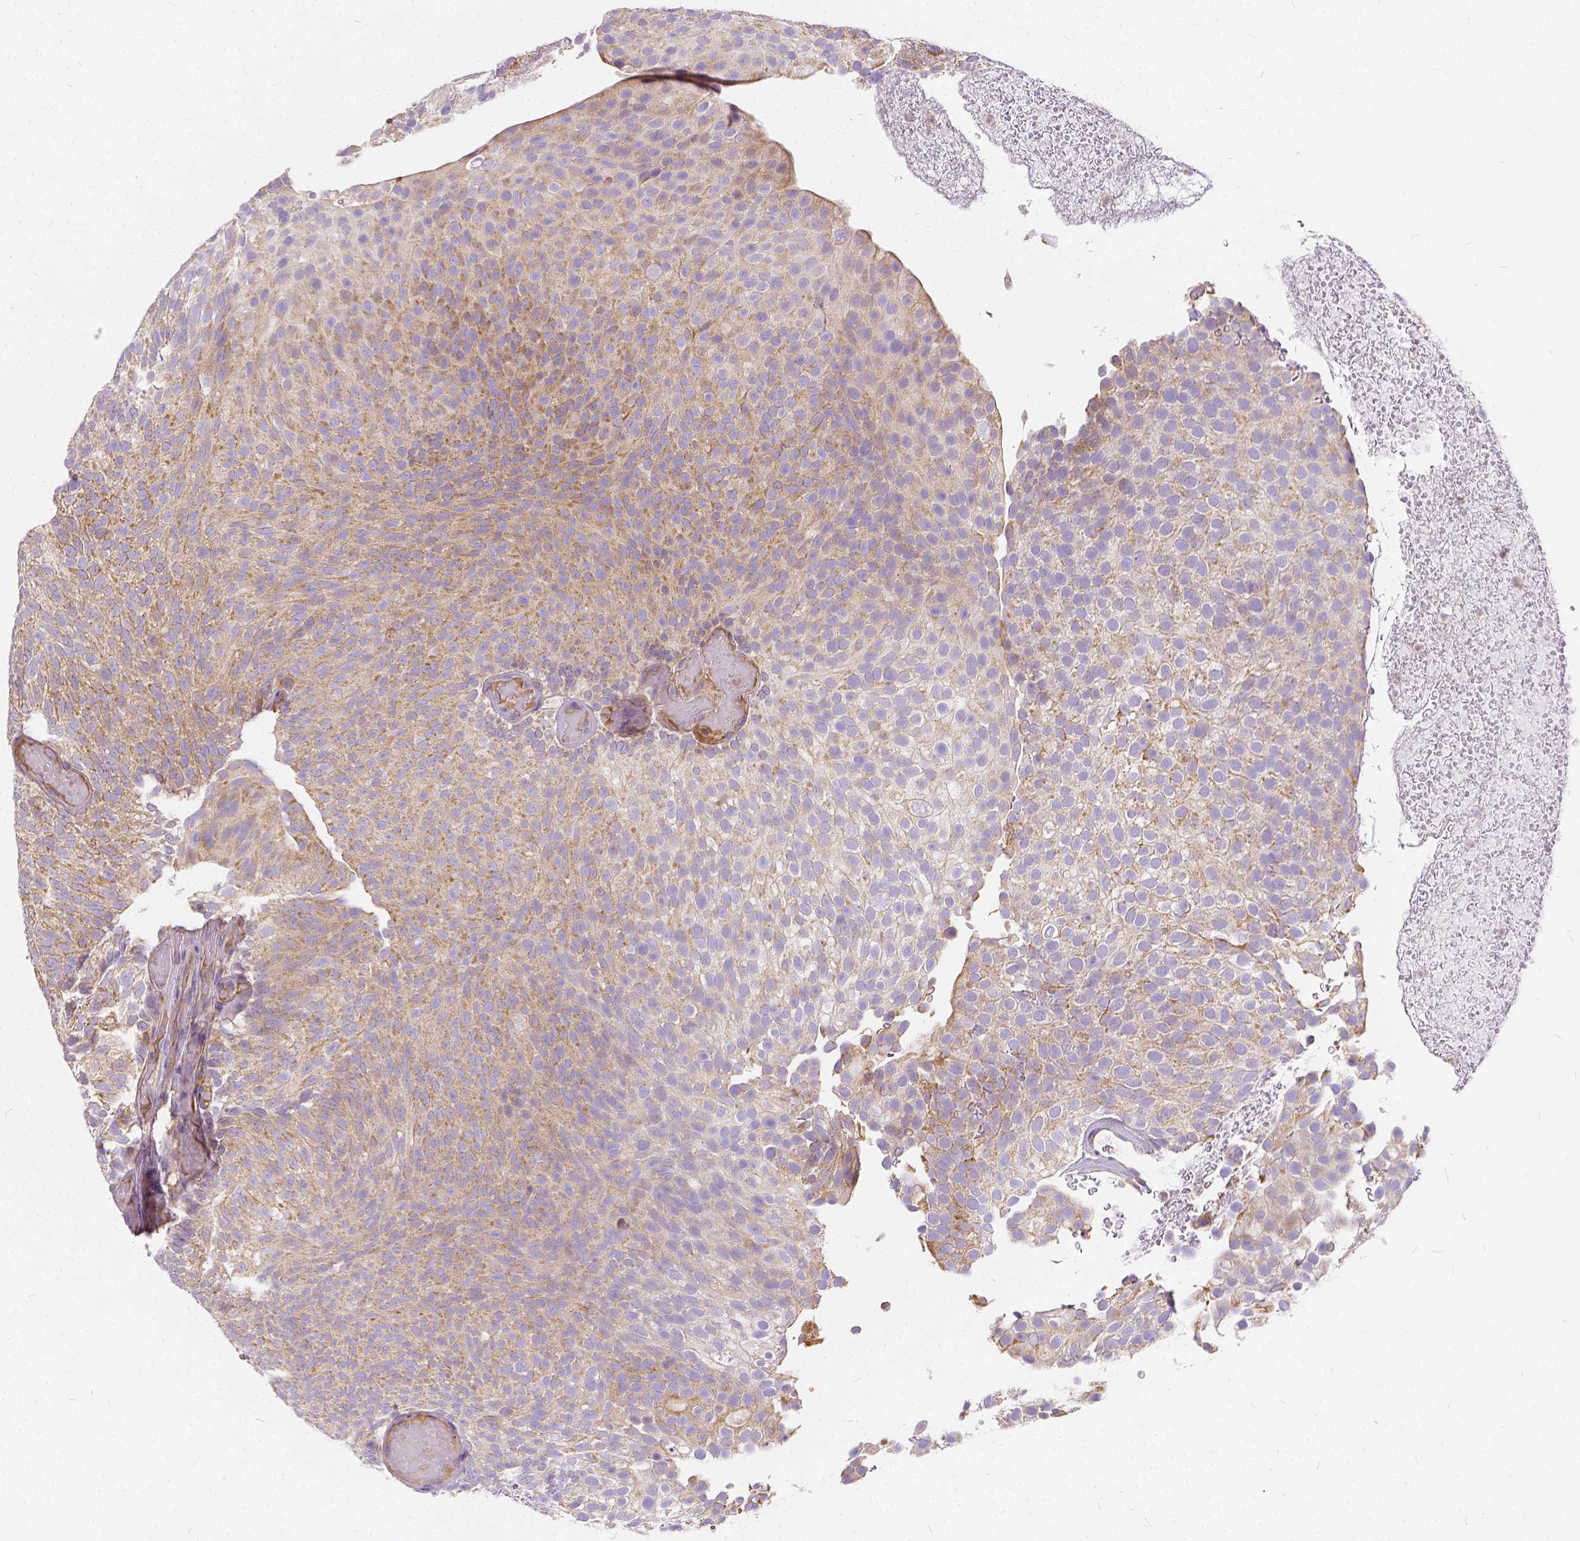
{"staining": {"intensity": "weak", "quantity": "25%-75%", "location": "cytoplasmic/membranous"}, "tissue": "urothelial cancer", "cell_type": "Tumor cells", "image_type": "cancer", "snomed": [{"axis": "morphology", "description": "Urothelial carcinoma, Low grade"}, {"axis": "topography", "description": "Urinary bladder"}], "caption": "This is an image of immunohistochemistry (IHC) staining of urothelial cancer, which shows weak expression in the cytoplasmic/membranous of tumor cells.", "gene": "CADM4", "patient": {"sex": "male", "age": 78}}